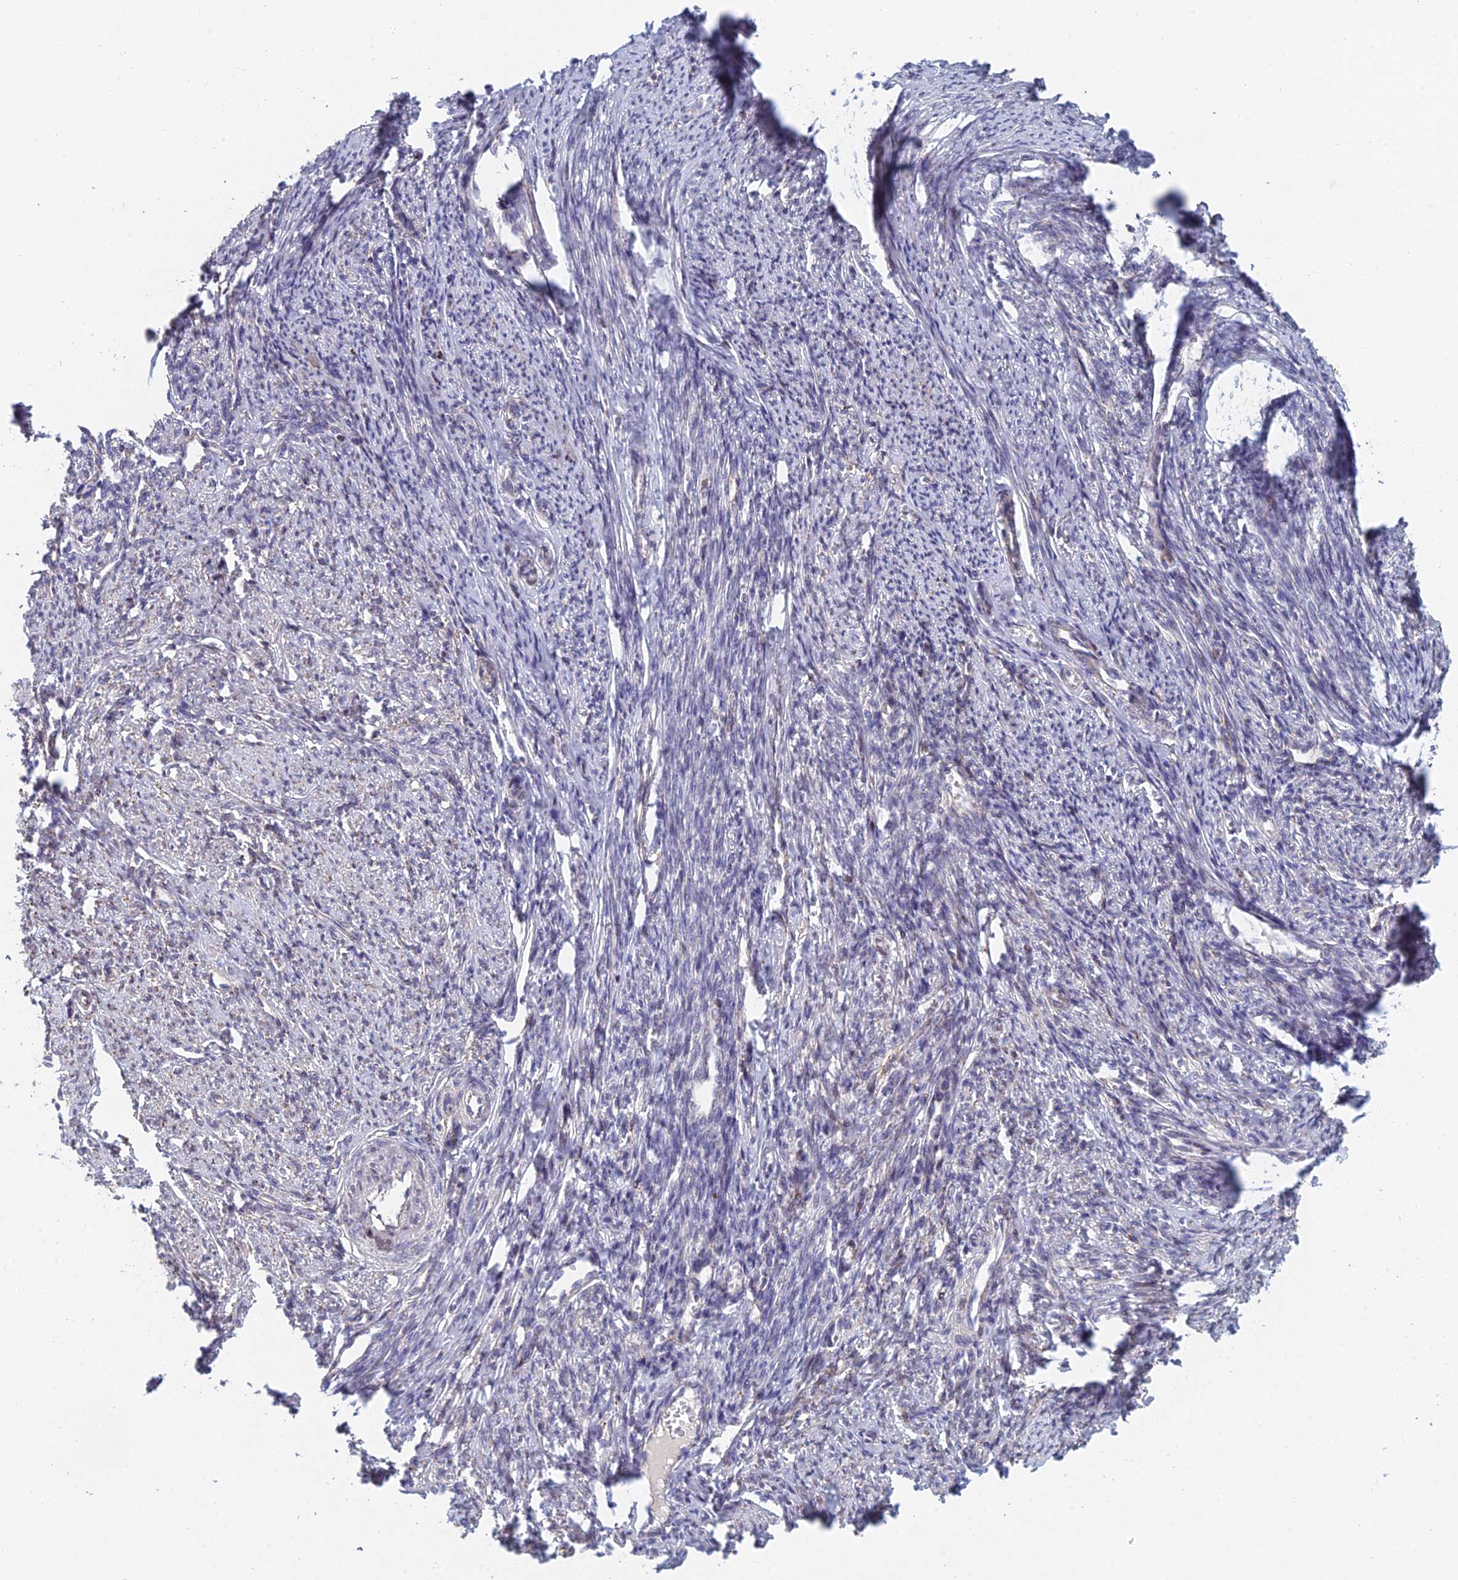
{"staining": {"intensity": "negative", "quantity": "none", "location": "none"}, "tissue": "smooth muscle", "cell_type": "Smooth muscle cells", "image_type": "normal", "snomed": [{"axis": "morphology", "description": "Normal tissue, NOS"}, {"axis": "topography", "description": "Smooth muscle"}, {"axis": "topography", "description": "Uterus"}], "caption": "The histopathology image reveals no significant positivity in smooth muscle cells of smooth muscle. (DAB (3,3'-diaminobenzidine) IHC, high magnification).", "gene": "FOXS1", "patient": {"sex": "female", "age": 59}}